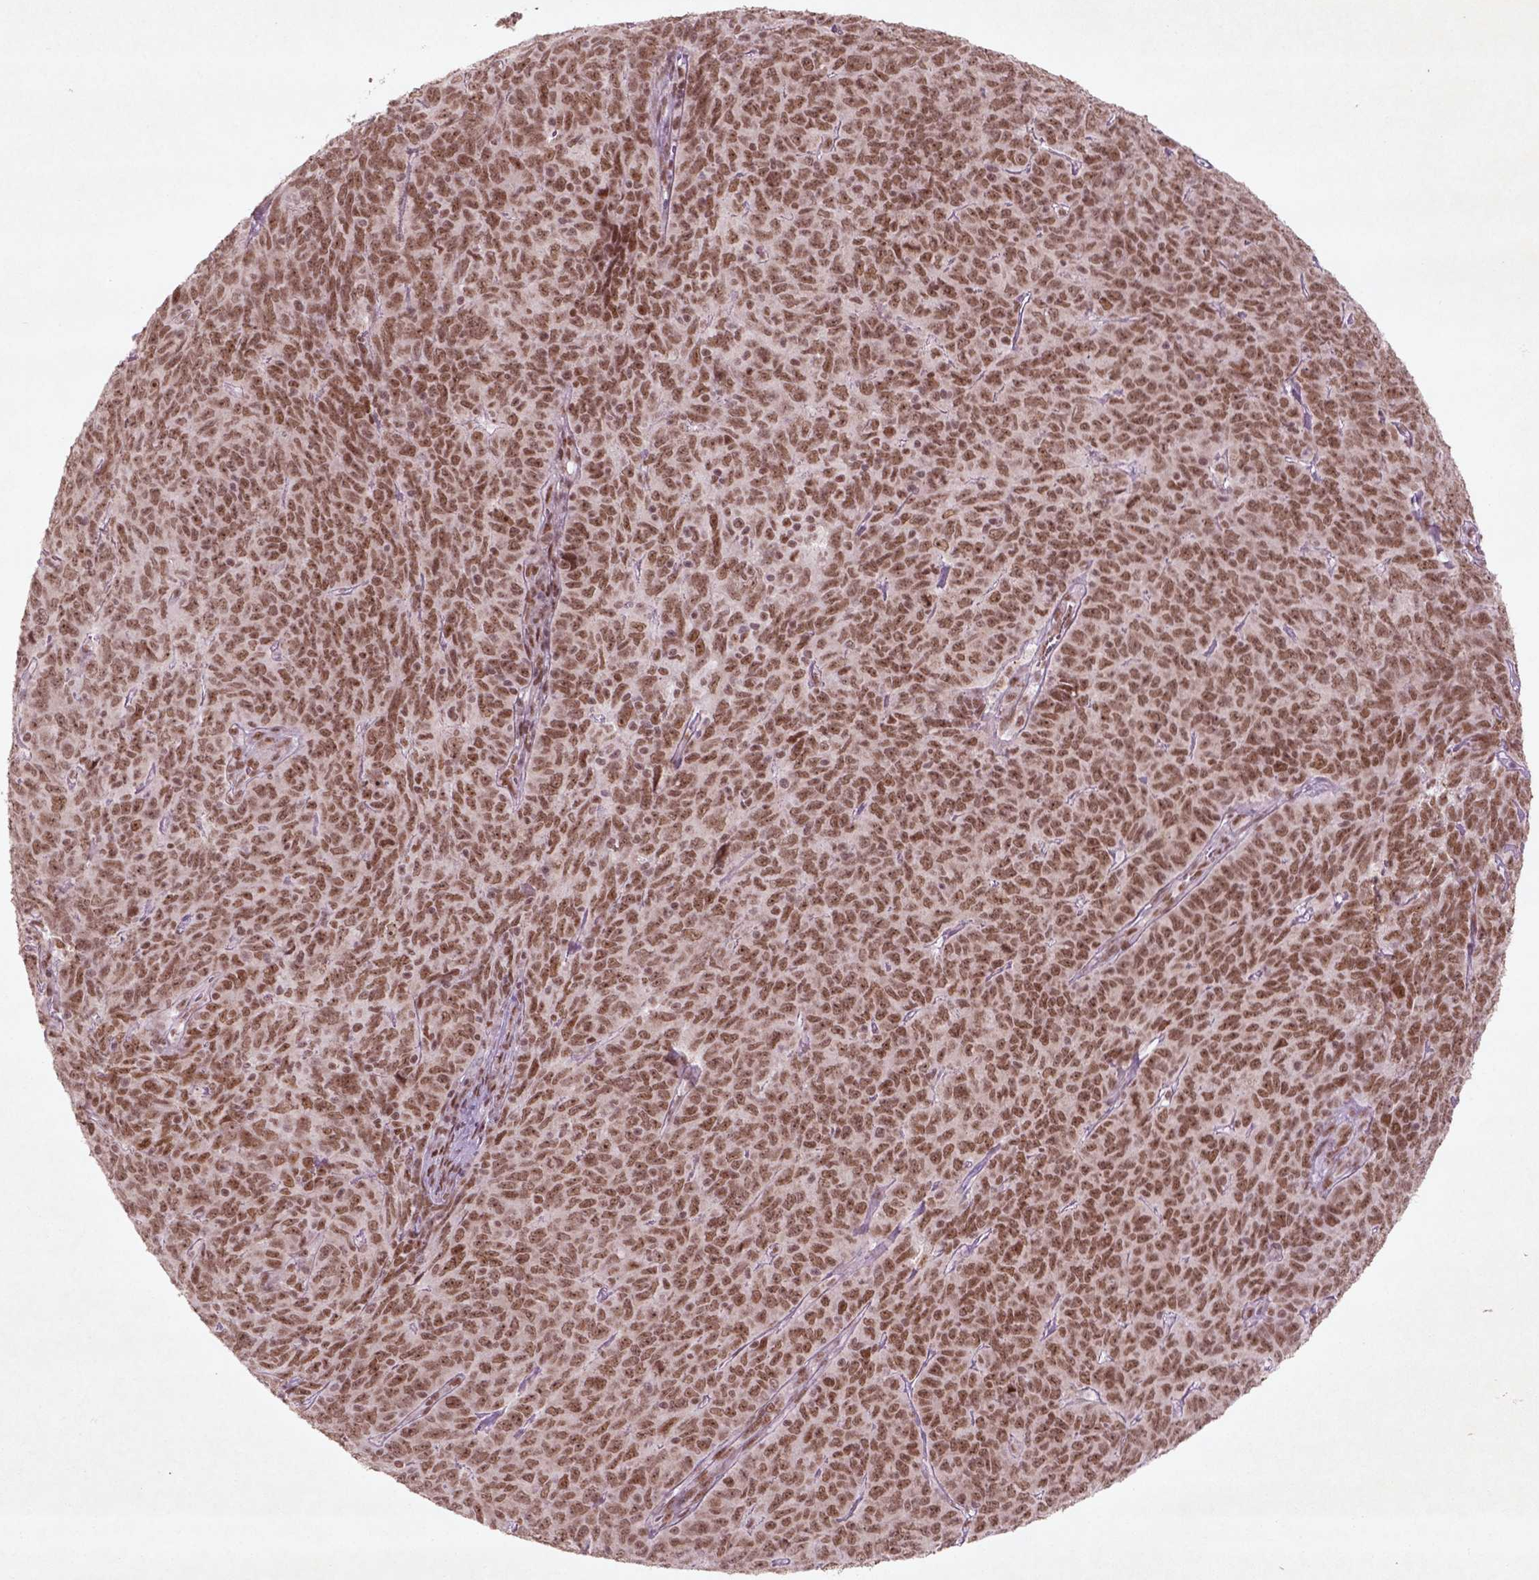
{"staining": {"intensity": "moderate", "quantity": ">75%", "location": "nuclear"}, "tissue": "skin cancer", "cell_type": "Tumor cells", "image_type": "cancer", "snomed": [{"axis": "morphology", "description": "Squamous cell carcinoma, NOS"}, {"axis": "topography", "description": "Skin"}, {"axis": "topography", "description": "Anal"}], "caption": "Protein analysis of skin cancer tissue displays moderate nuclear staining in about >75% of tumor cells. (Brightfield microscopy of DAB IHC at high magnification).", "gene": "HMG20B", "patient": {"sex": "female", "age": 51}}